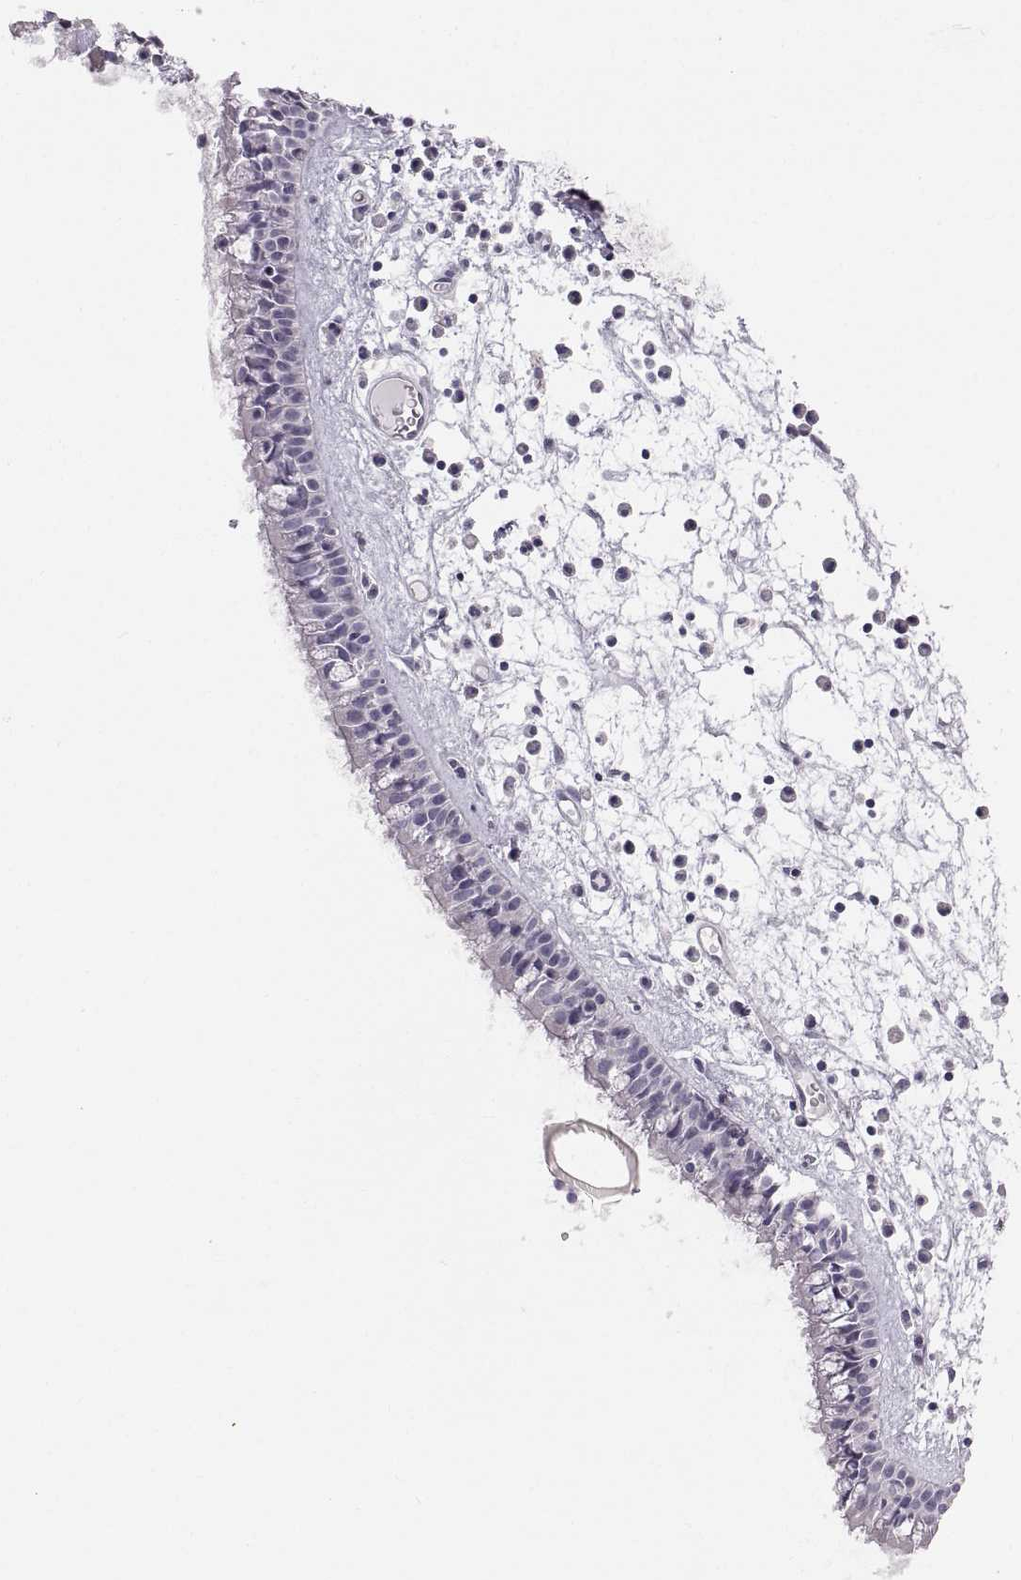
{"staining": {"intensity": "negative", "quantity": "none", "location": "none"}, "tissue": "nasopharynx", "cell_type": "Respiratory epithelial cells", "image_type": "normal", "snomed": [{"axis": "morphology", "description": "Normal tissue, NOS"}, {"axis": "topography", "description": "Nasopharynx"}], "caption": "Histopathology image shows no significant protein positivity in respiratory epithelial cells of unremarkable nasopharynx. Nuclei are stained in blue.", "gene": "PGM5", "patient": {"sex": "female", "age": 47}}